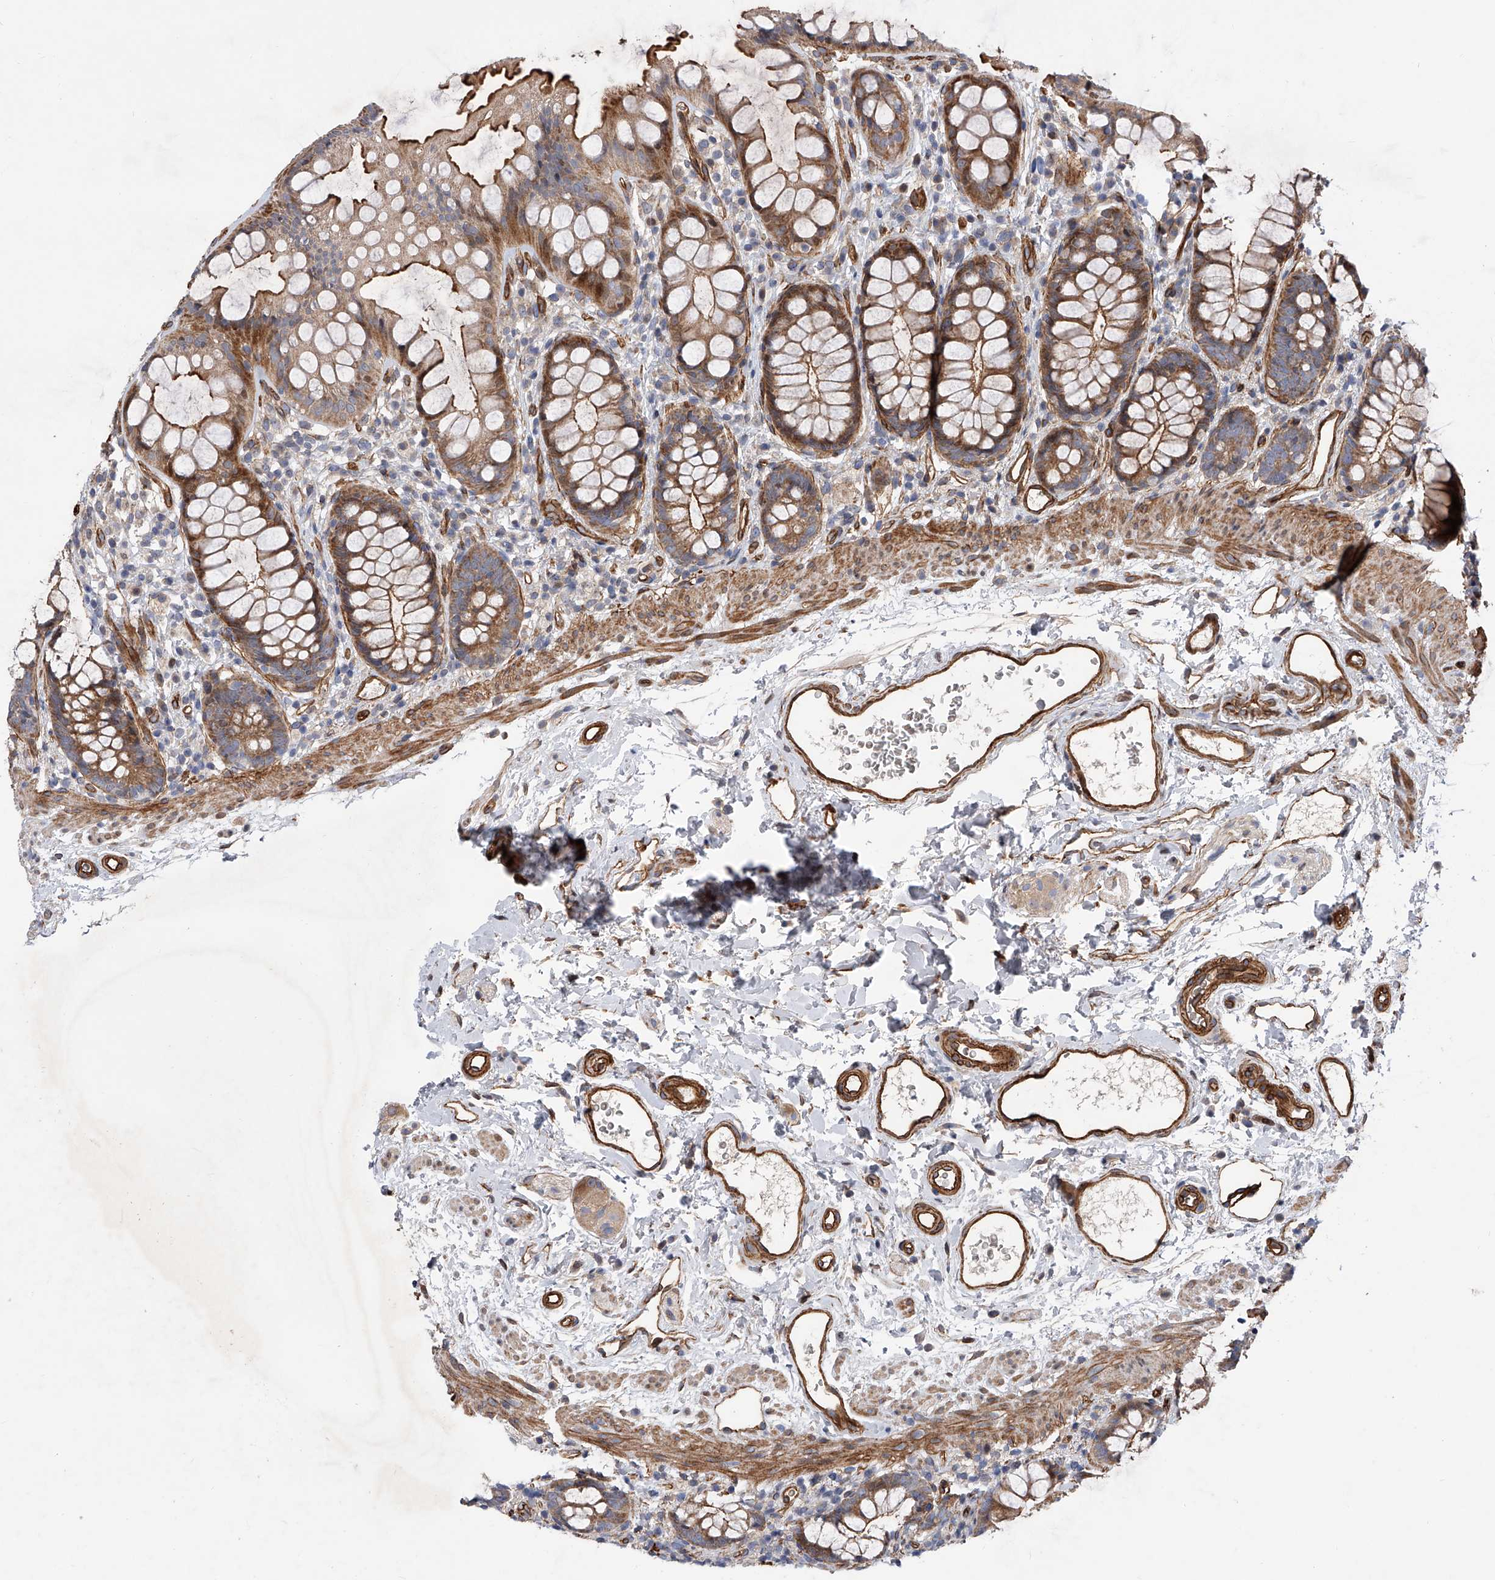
{"staining": {"intensity": "moderate", "quantity": ">75%", "location": "cytoplasmic/membranous,nuclear"}, "tissue": "rectum", "cell_type": "Glandular cells", "image_type": "normal", "snomed": [{"axis": "morphology", "description": "Normal tissue, NOS"}, {"axis": "topography", "description": "Rectum"}], "caption": "About >75% of glandular cells in benign human rectum show moderate cytoplasmic/membranous,nuclear protein positivity as visualized by brown immunohistochemical staining.", "gene": "PDSS2", "patient": {"sex": "female", "age": 65}}